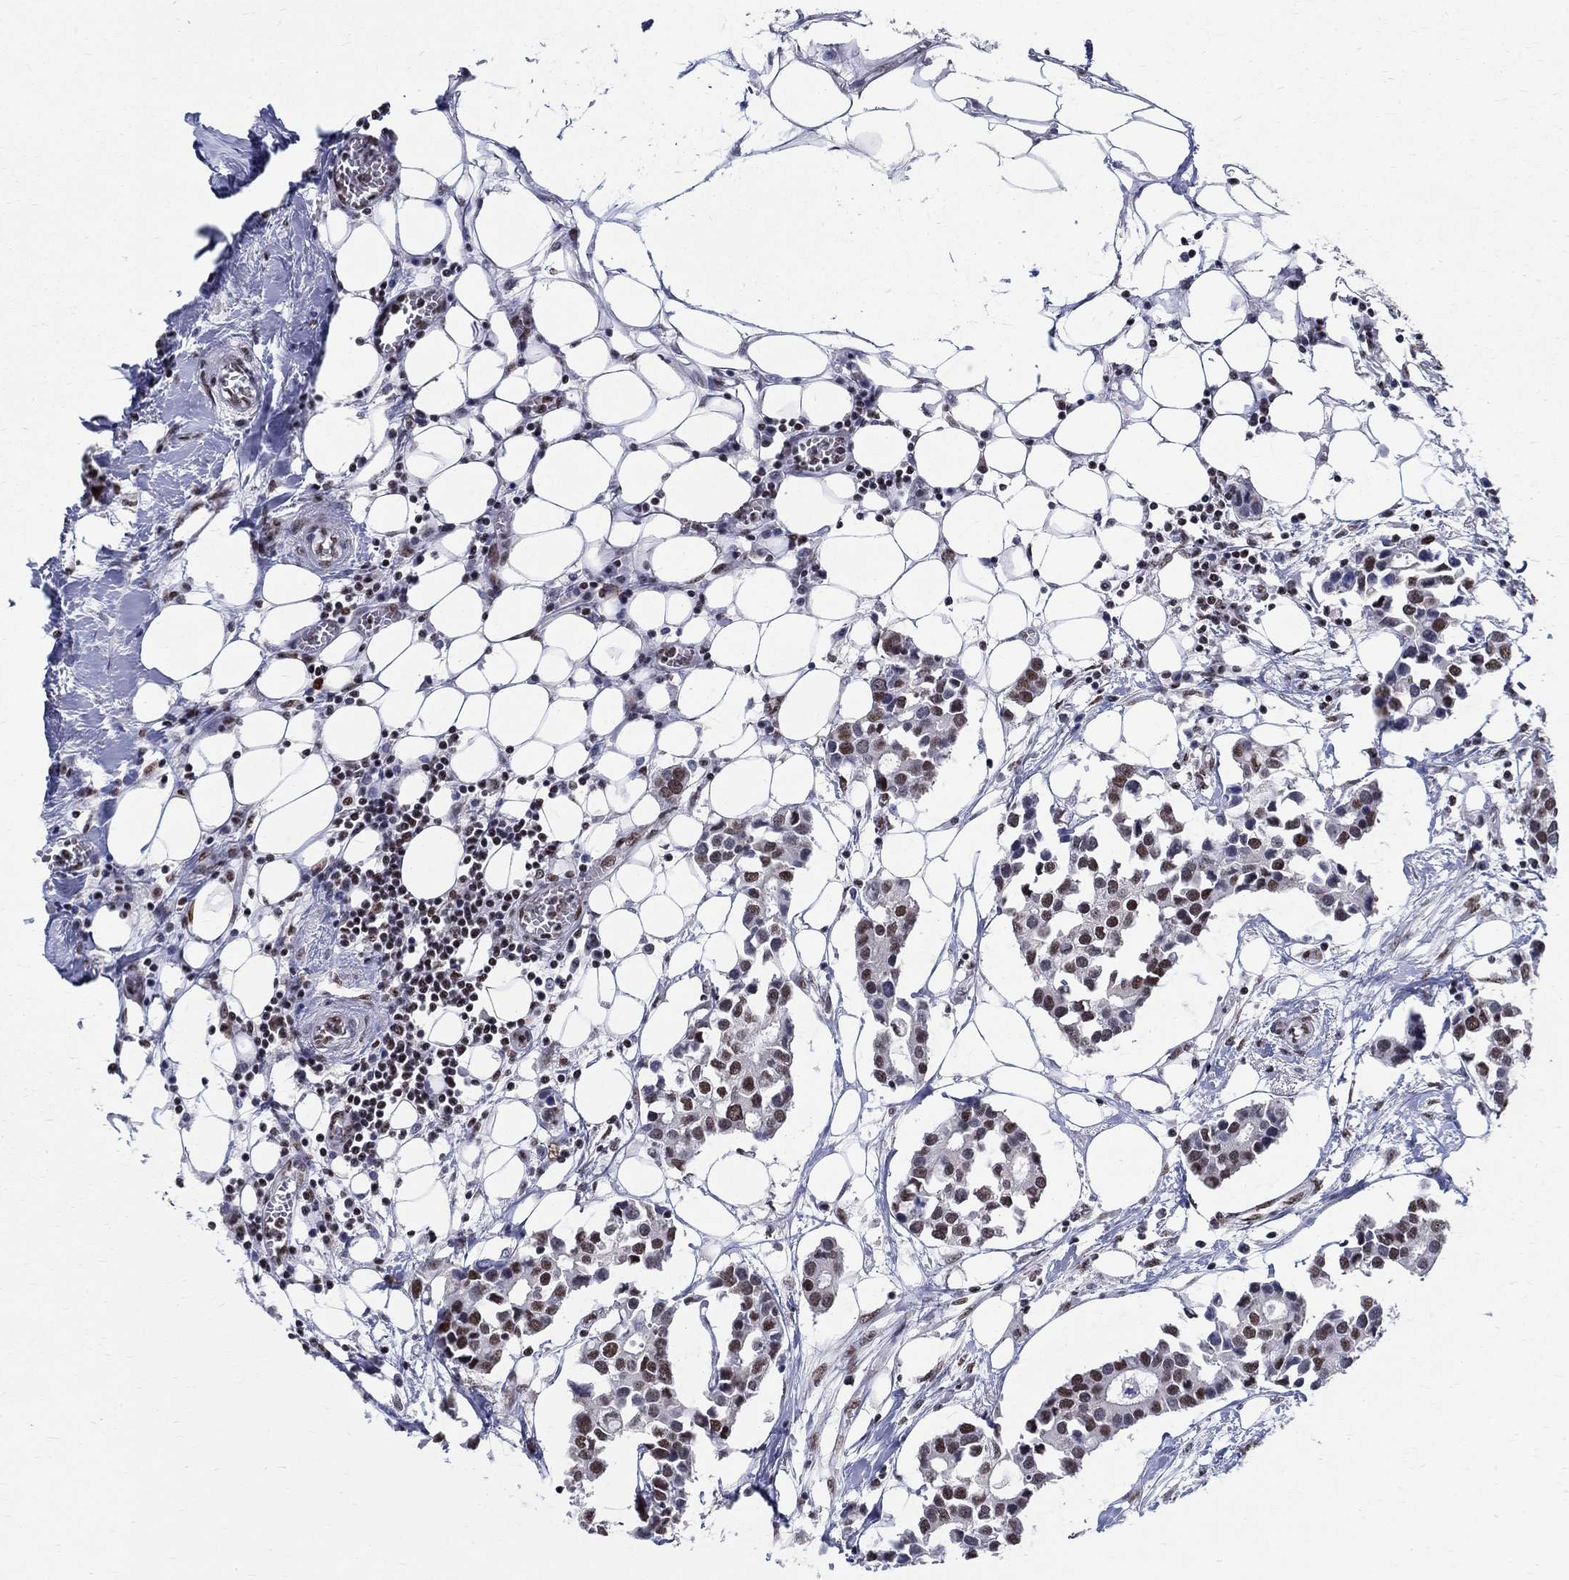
{"staining": {"intensity": "moderate", "quantity": "25%-75%", "location": "nuclear"}, "tissue": "breast cancer", "cell_type": "Tumor cells", "image_type": "cancer", "snomed": [{"axis": "morphology", "description": "Duct carcinoma"}, {"axis": "topography", "description": "Breast"}], "caption": "Approximately 25%-75% of tumor cells in human breast cancer reveal moderate nuclear protein positivity as visualized by brown immunohistochemical staining.", "gene": "FBXO16", "patient": {"sex": "female", "age": 83}}